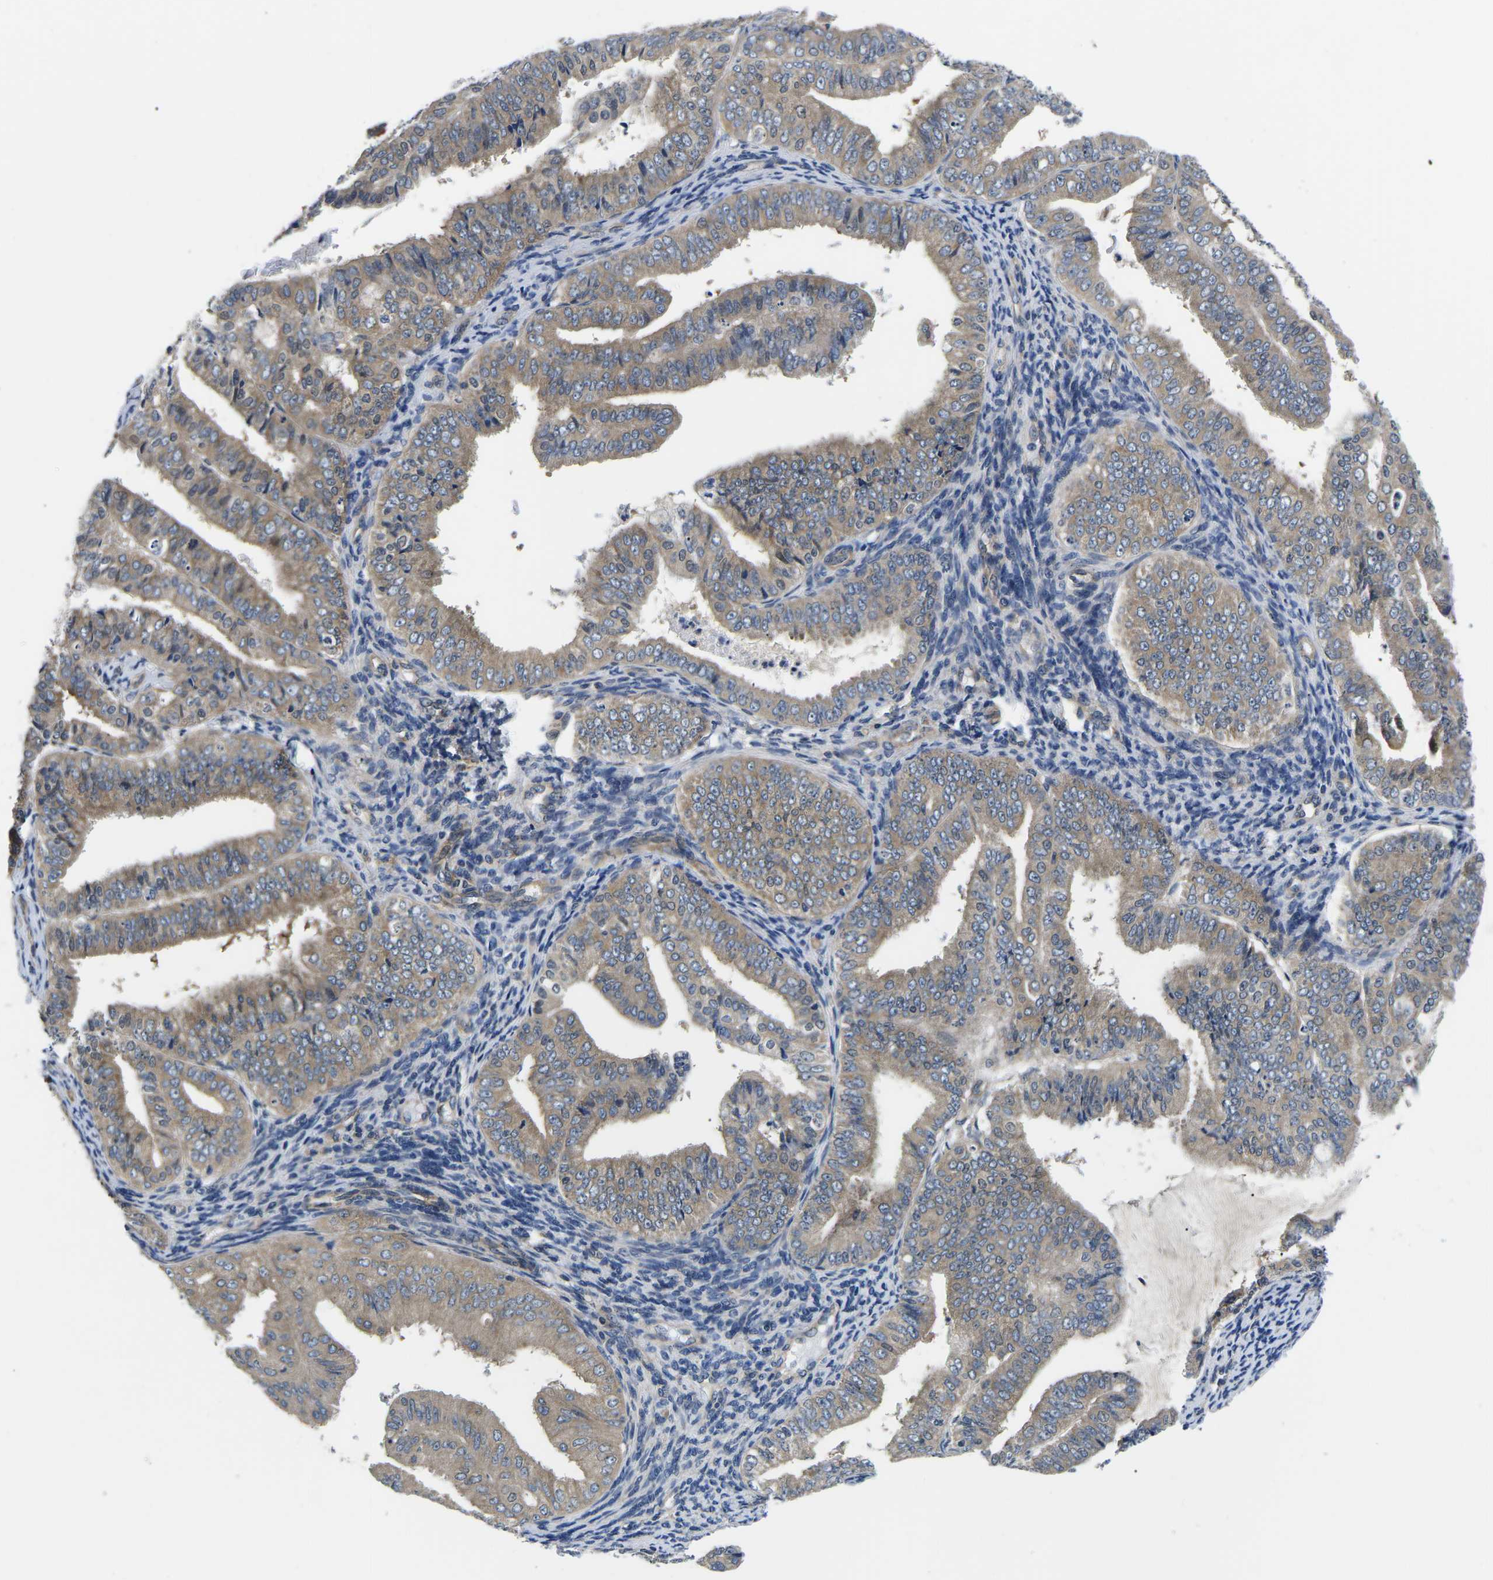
{"staining": {"intensity": "moderate", "quantity": ">75%", "location": "cytoplasmic/membranous"}, "tissue": "endometrial cancer", "cell_type": "Tumor cells", "image_type": "cancer", "snomed": [{"axis": "morphology", "description": "Adenocarcinoma, NOS"}, {"axis": "topography", "description": "Endometrium"}], "caption": "This is a photomicrograph of IHC staining of endometrial cancer (adenocarcinoma), which shows moderate expression in the cytoplasmic/membranous of tumor cells.", "gene": "GSK3B", "patient": {"sex": "female", "age": 63}}